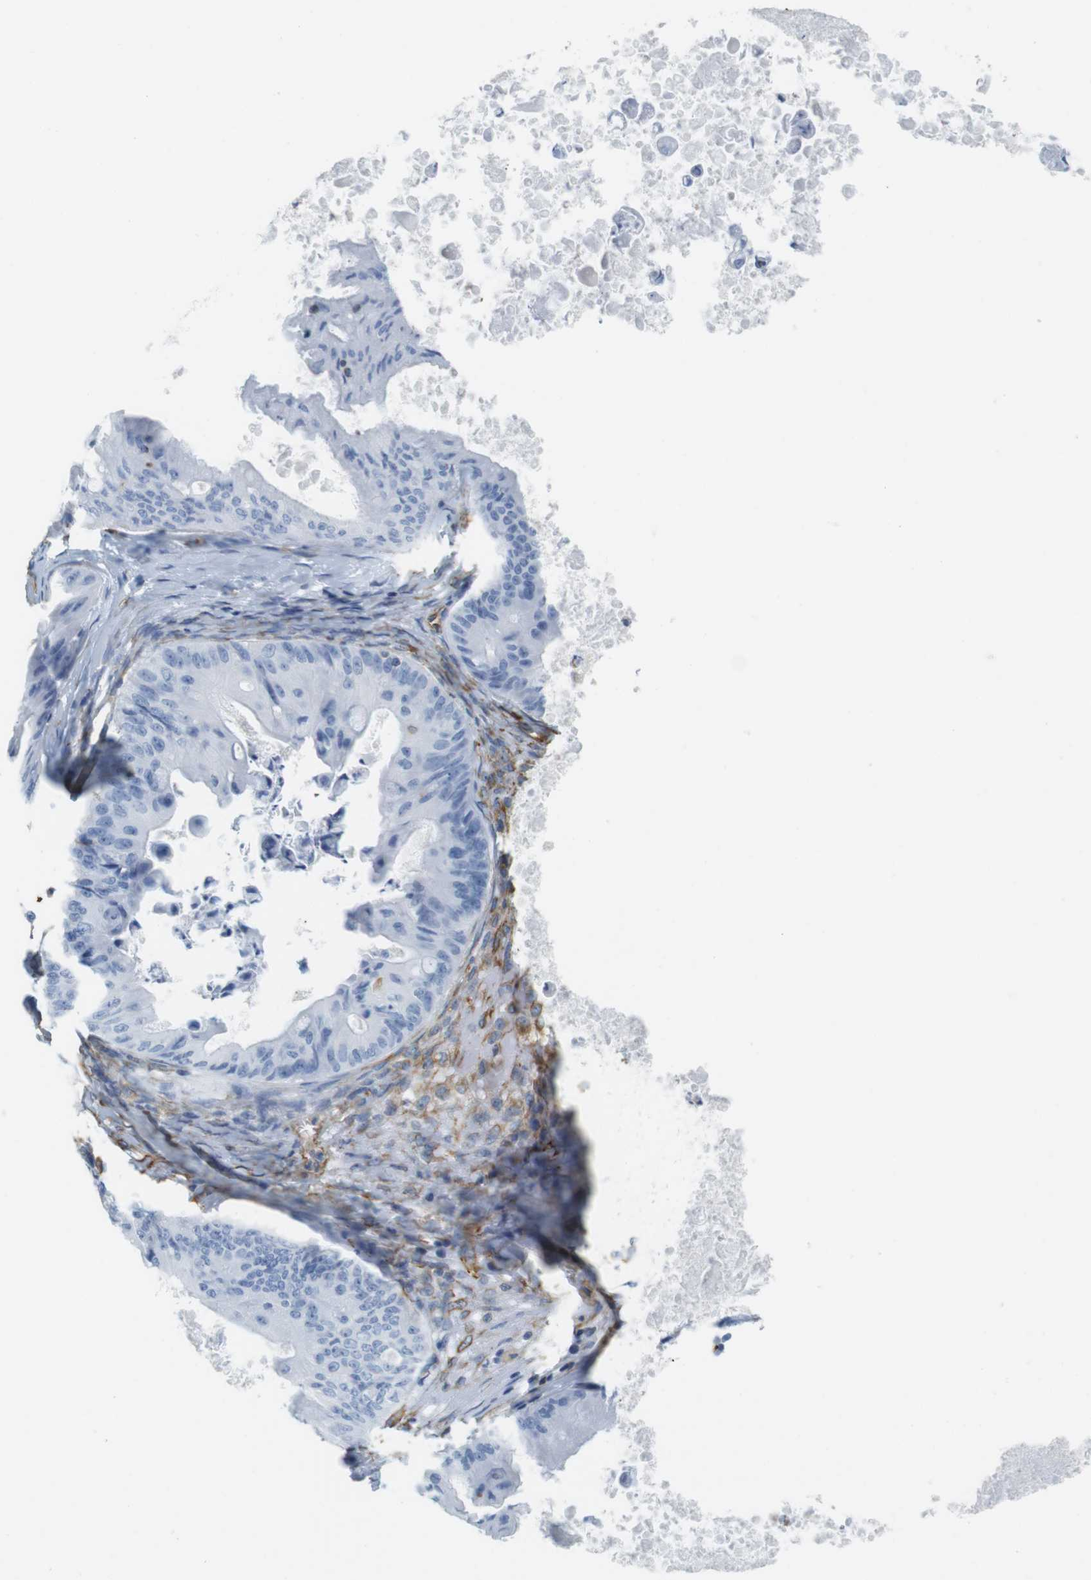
{"staining": {"intensity": "negative", "quantity": "none", "location": "none"}, "tissue": "ovarian cancer", "cell_type": "Tumor cells", "image_type": "cancer", "snomed": [{"axis": "morphology", "description": "Cystadenocarcinoma, mucinous, NOS"}, {"axis": "topography", "description": "Ovary"}], "caption": "This micrograph is of mucinous cystadenocarcinoma (ovarian) stained with immunohistochemistry (IHC) to label a protein in brown with the nuclei are counter-stained blue. There is no staining in tumor cells.", "gene": "MS4A10", "patient": {"sex": "female", "age": 37}}